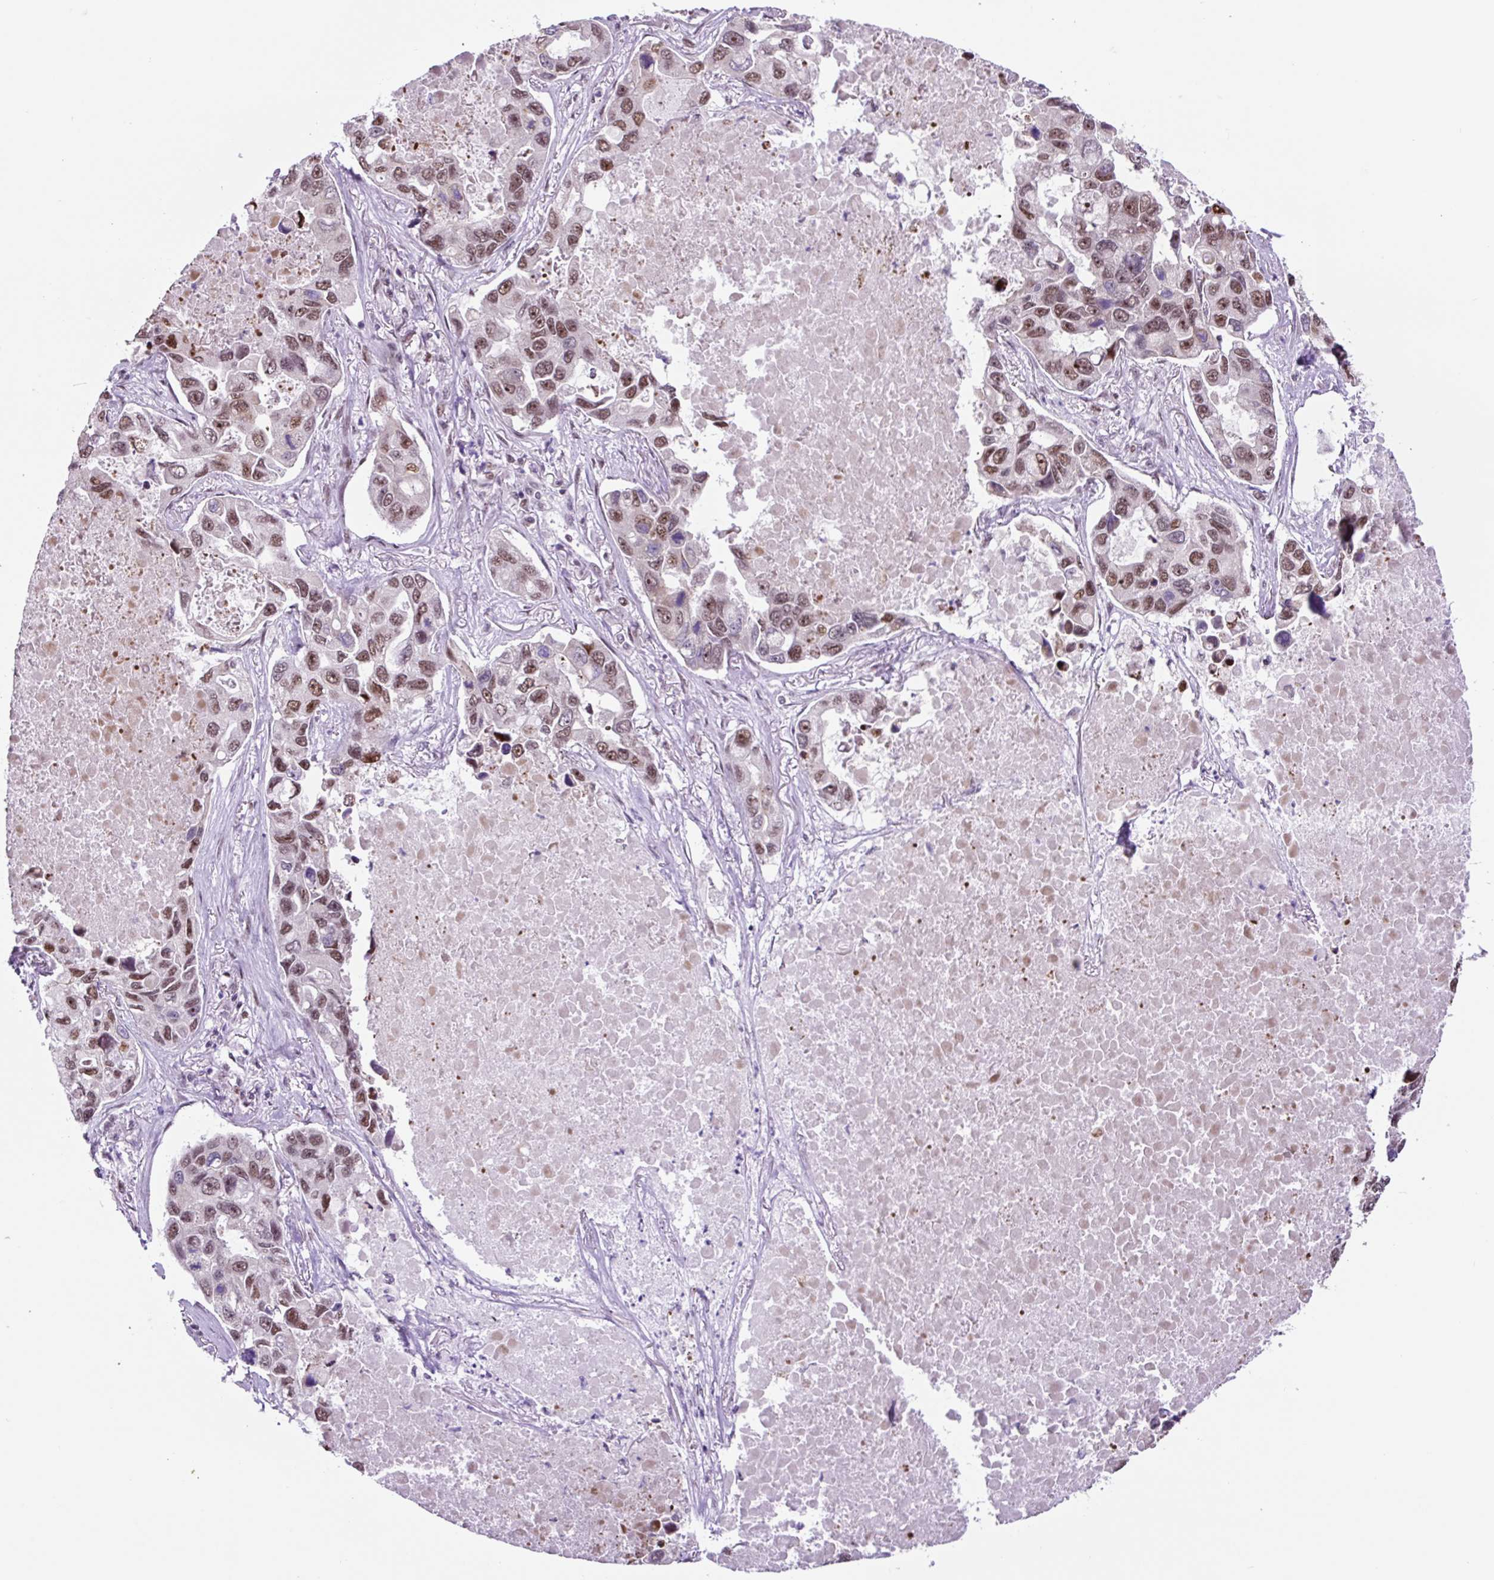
{"staining": {"intensity": "moderate", "quantity": ">75%", "location": "nuclear"}, "tissue": "lung cancer", "cell_type": "Tumor cells", "image_type": "cancer", "snomed": [{"axis": "morphology", "description": "Adenocarcinoma, NOS"}, {"axis": "topography", "description": "Lung"}], "caption": "IHC image of human adenocarcinoma (lung) stained for a protein (brown), which displays medium levels of moderate nuclear expression in approximately >75% of tumor cells.", "gene": "TAF1A", "patient": {"sex": "male", "age": 64}}